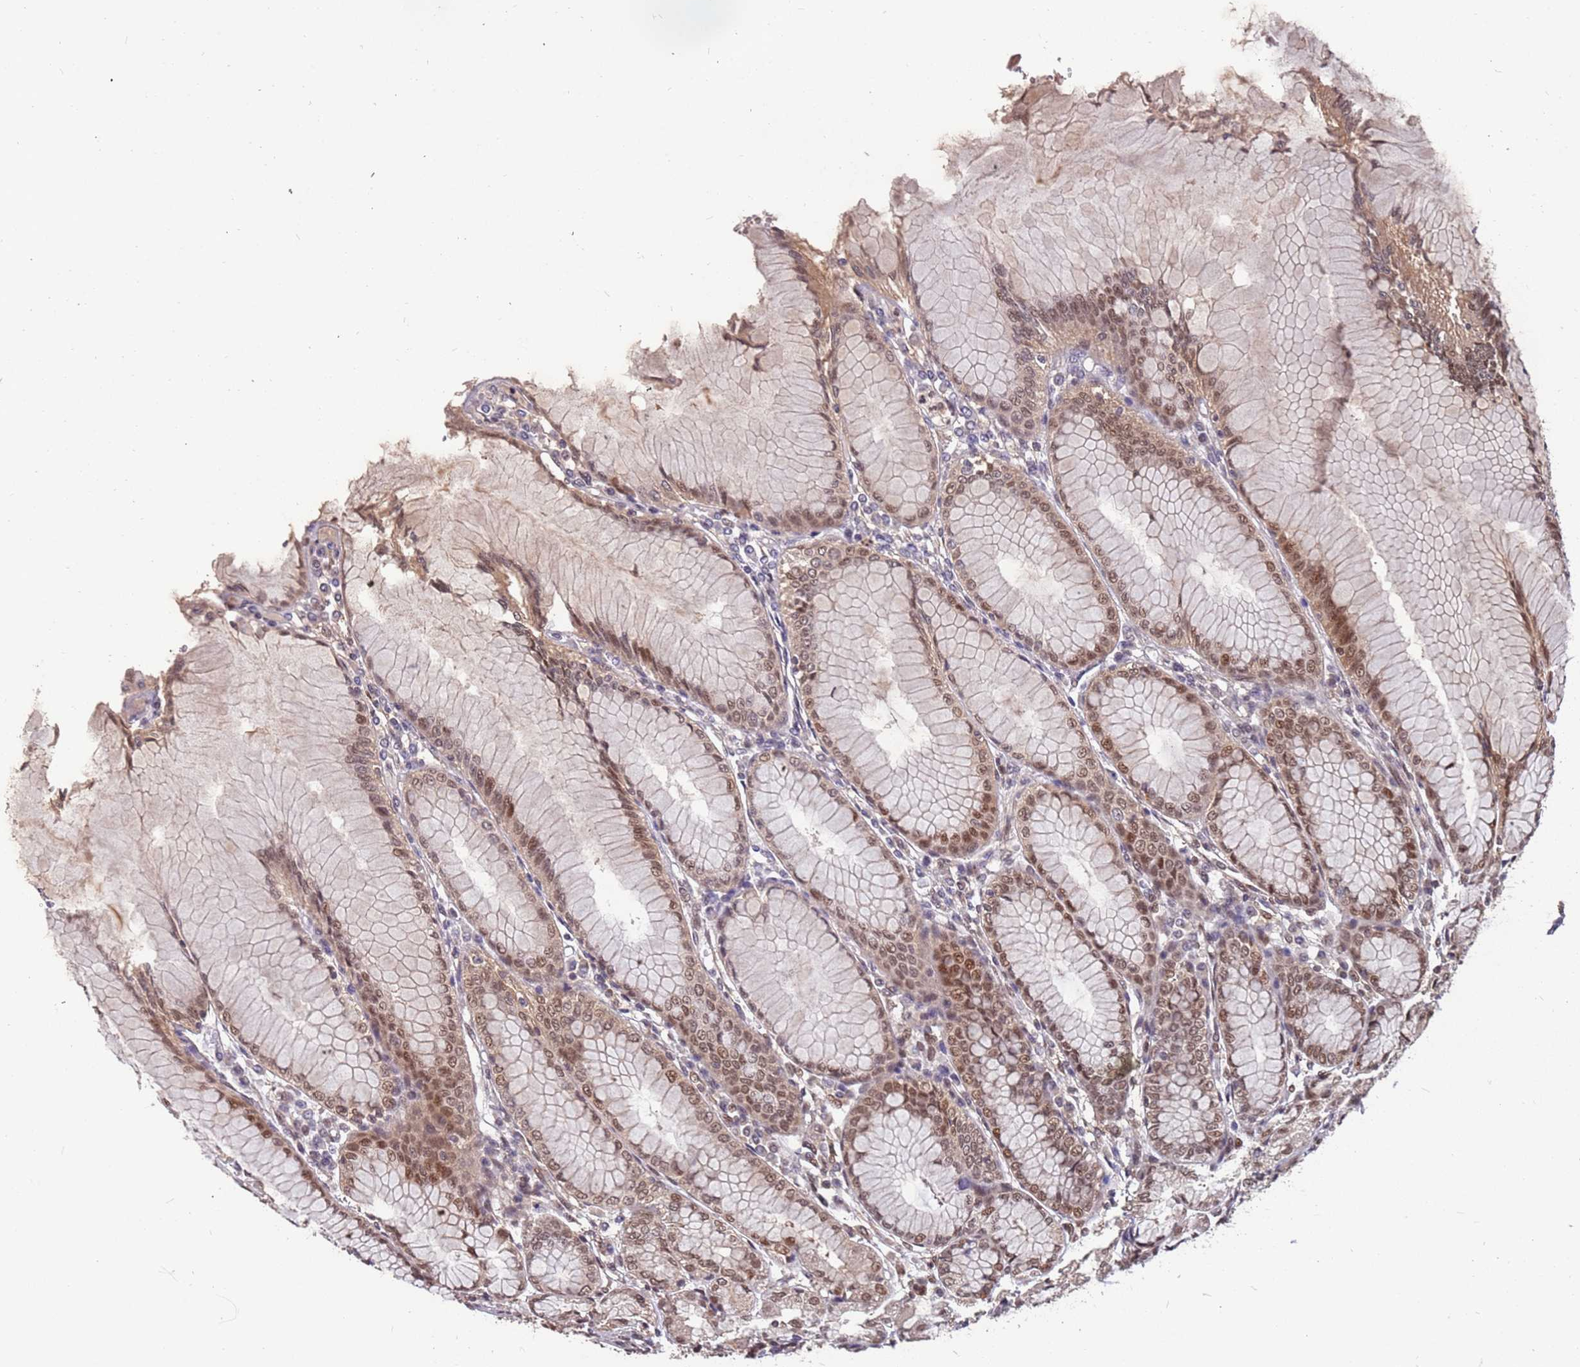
{"staining": {"intensity": "moderate", "quantity": ">75%", "location": "cytoplasmic/membranous,nuclear"}, "tissue": "stomach", "cell_type": "Glandular cells", "image_type": "normal", "snomed": [{"axis": "morphology", "description": "Normal tissue, NOS"}, {"axis": "topography", "description": "Stomach"}], "caption": "Protein expression analysis of benign stomach demonstrates moderate cytoplasmic/membranous,nuclear positivity in approximately >75% of glandular cells. Using DAB (brown) and hematoxylin (blue) stains, captured at high magnification using brightfield microscopy.", "gene": "GBP2", "patient": {"sex": "female", "age": 57}}